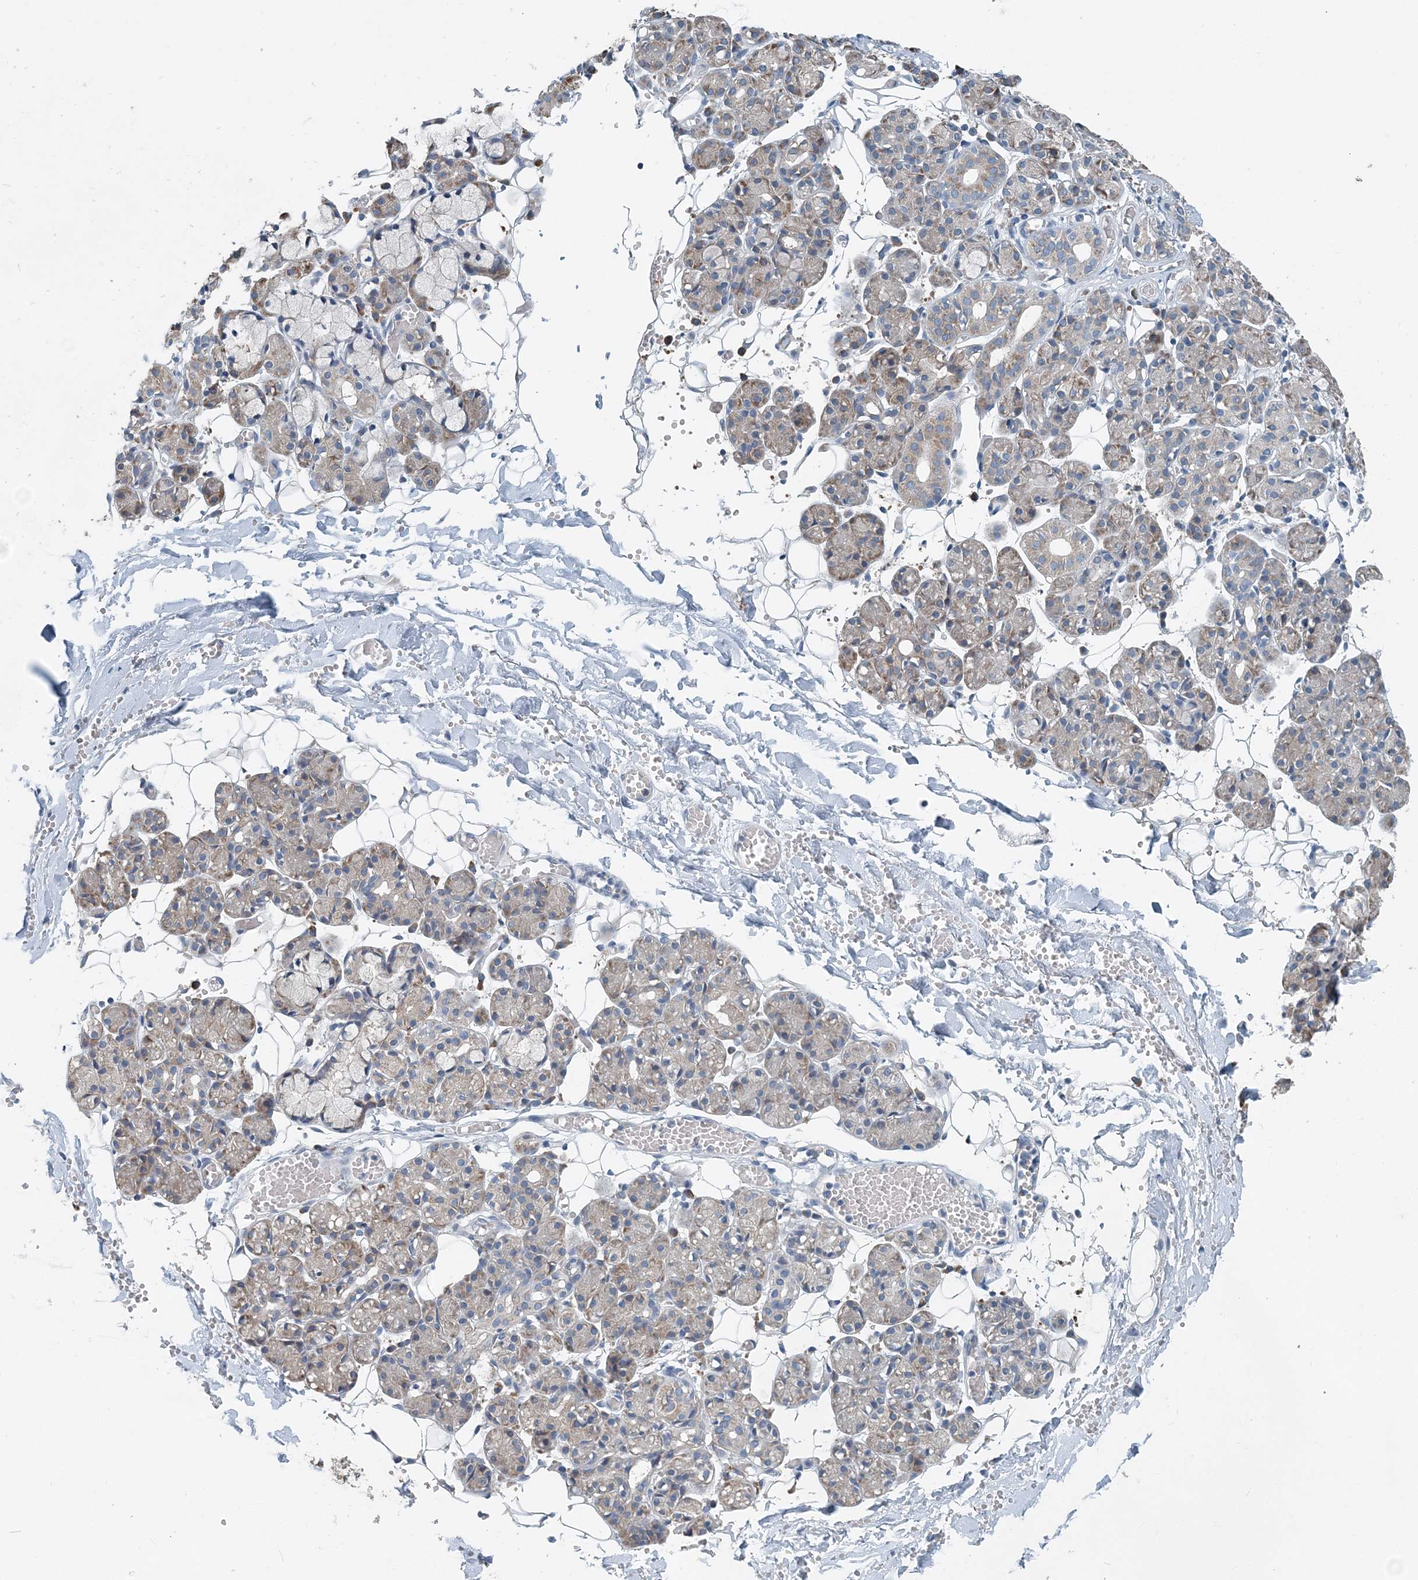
{"staining": {"intensity": "weak", "quantity": "<25%", "location": "cytoplasmic/membranous"}, "tissue": "salivary gland", "cell_type": "Glandular cells", "image_type": "normal", "snomed": [{"axis": "morphology", "description": "Normal tissue, NOS"}, {"axis": "topography", "description": "Salivary gland"}], "caption": "The micrograph displays no significant staining in glandular cells of salivary gland. The staining was performed using DAB (3,3'-diaminobenzidine) to visualize the protein expression in brown, while the nuclei were stained in blue with hematoxylin (Magnification: 20x).", "gene": "EEF1A2", "patient": {"sex": "male", "age": 63}}